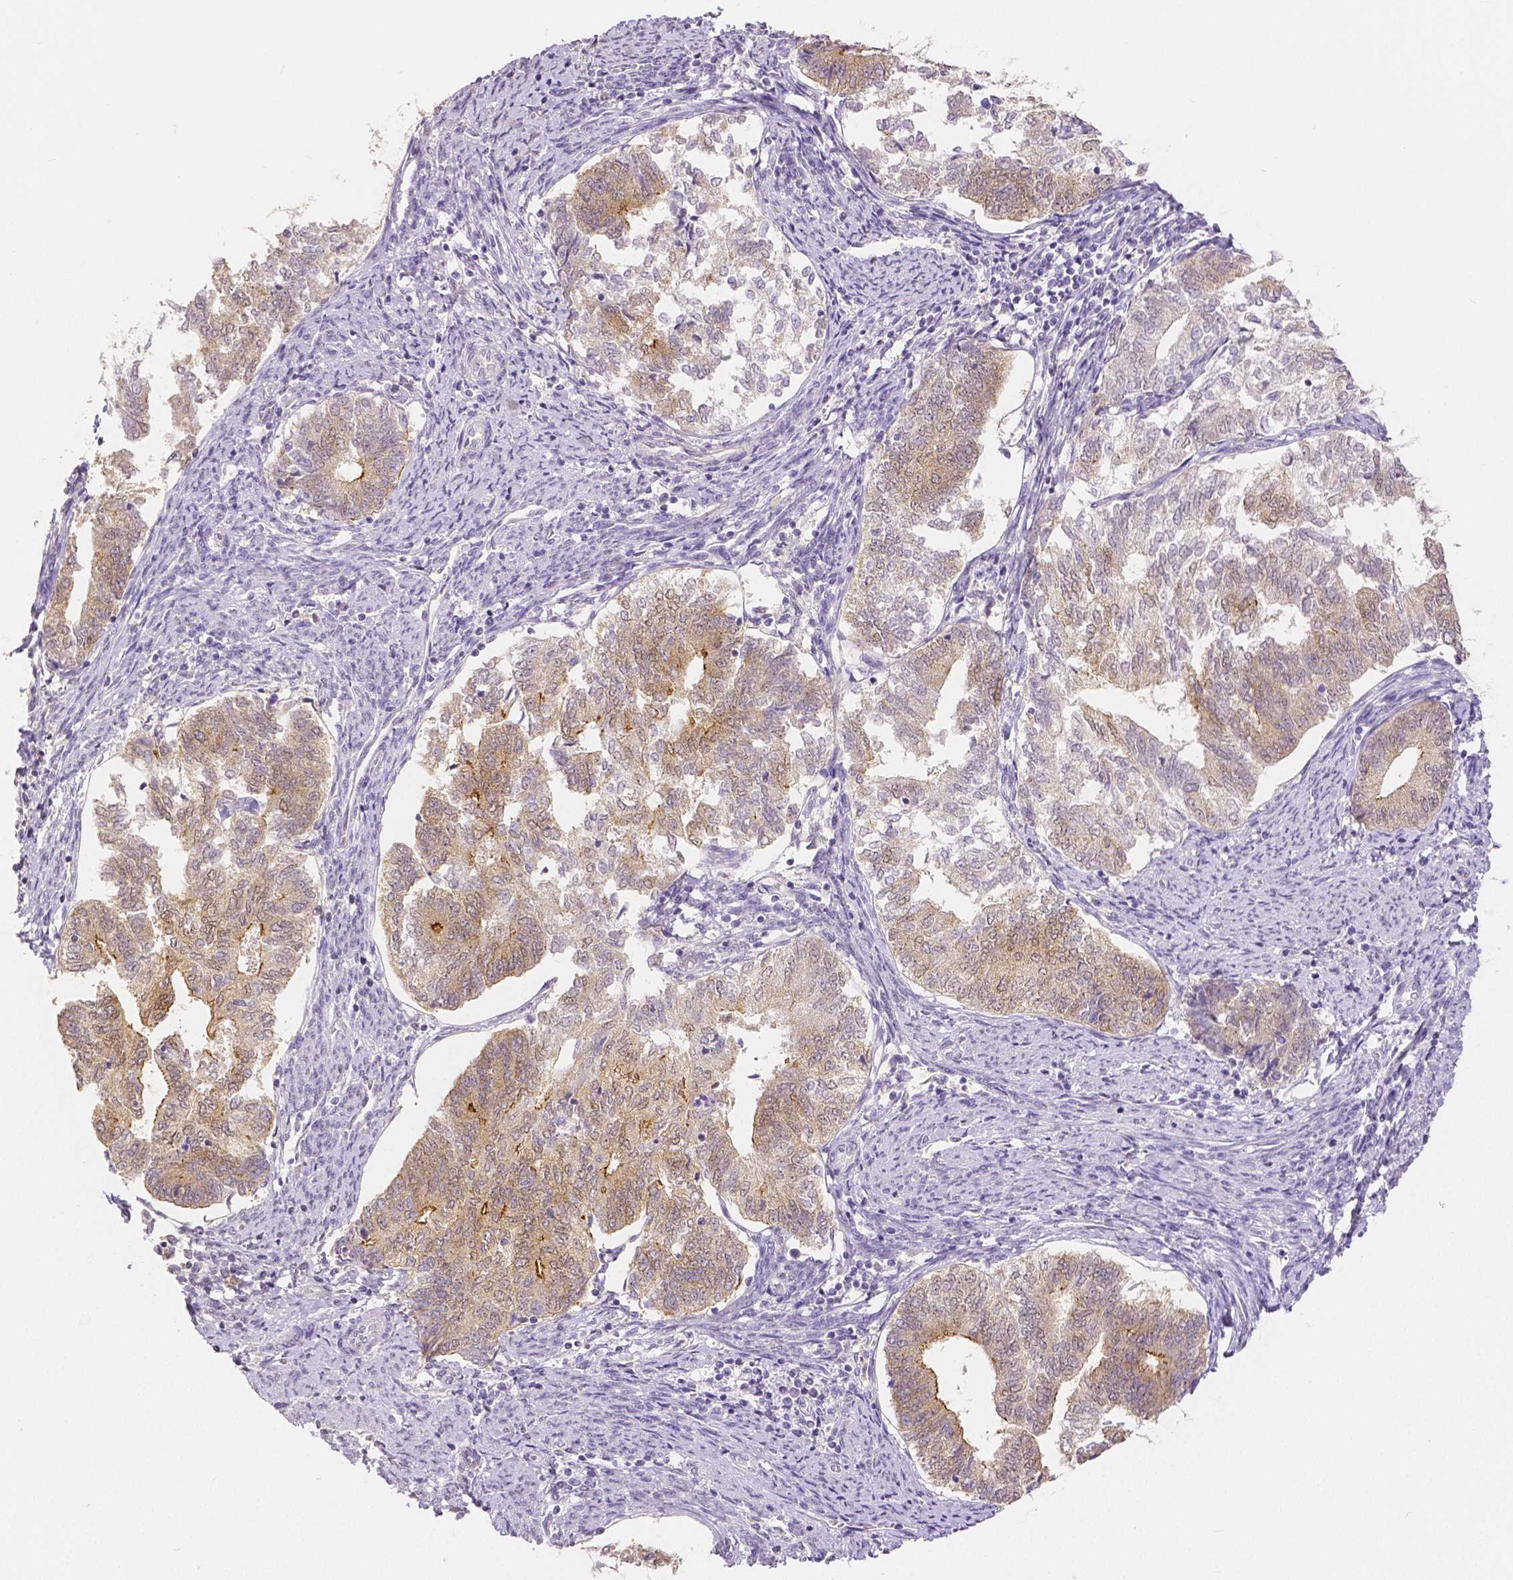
{"staining": {"intensity": "moderate", "quantity": ">75%", "location": "cytoplasmic/membranous"}, "tissue": "endometrial cancer", "cell_type": "Tumor cells", "image_type": "cancer", "snomed": [{"axis": "morphology", "description": "Adenocarcinoma, NOS"}, {"axis": "topography", "description": "Endometrium"}], "caption": "Protein staining displays moderate cytoplasmic/membranous expression in about >75% of tumor cells in endometrial cancer.", "gene": "OCLN", "patient": {"sex": "female", "age": 65}}